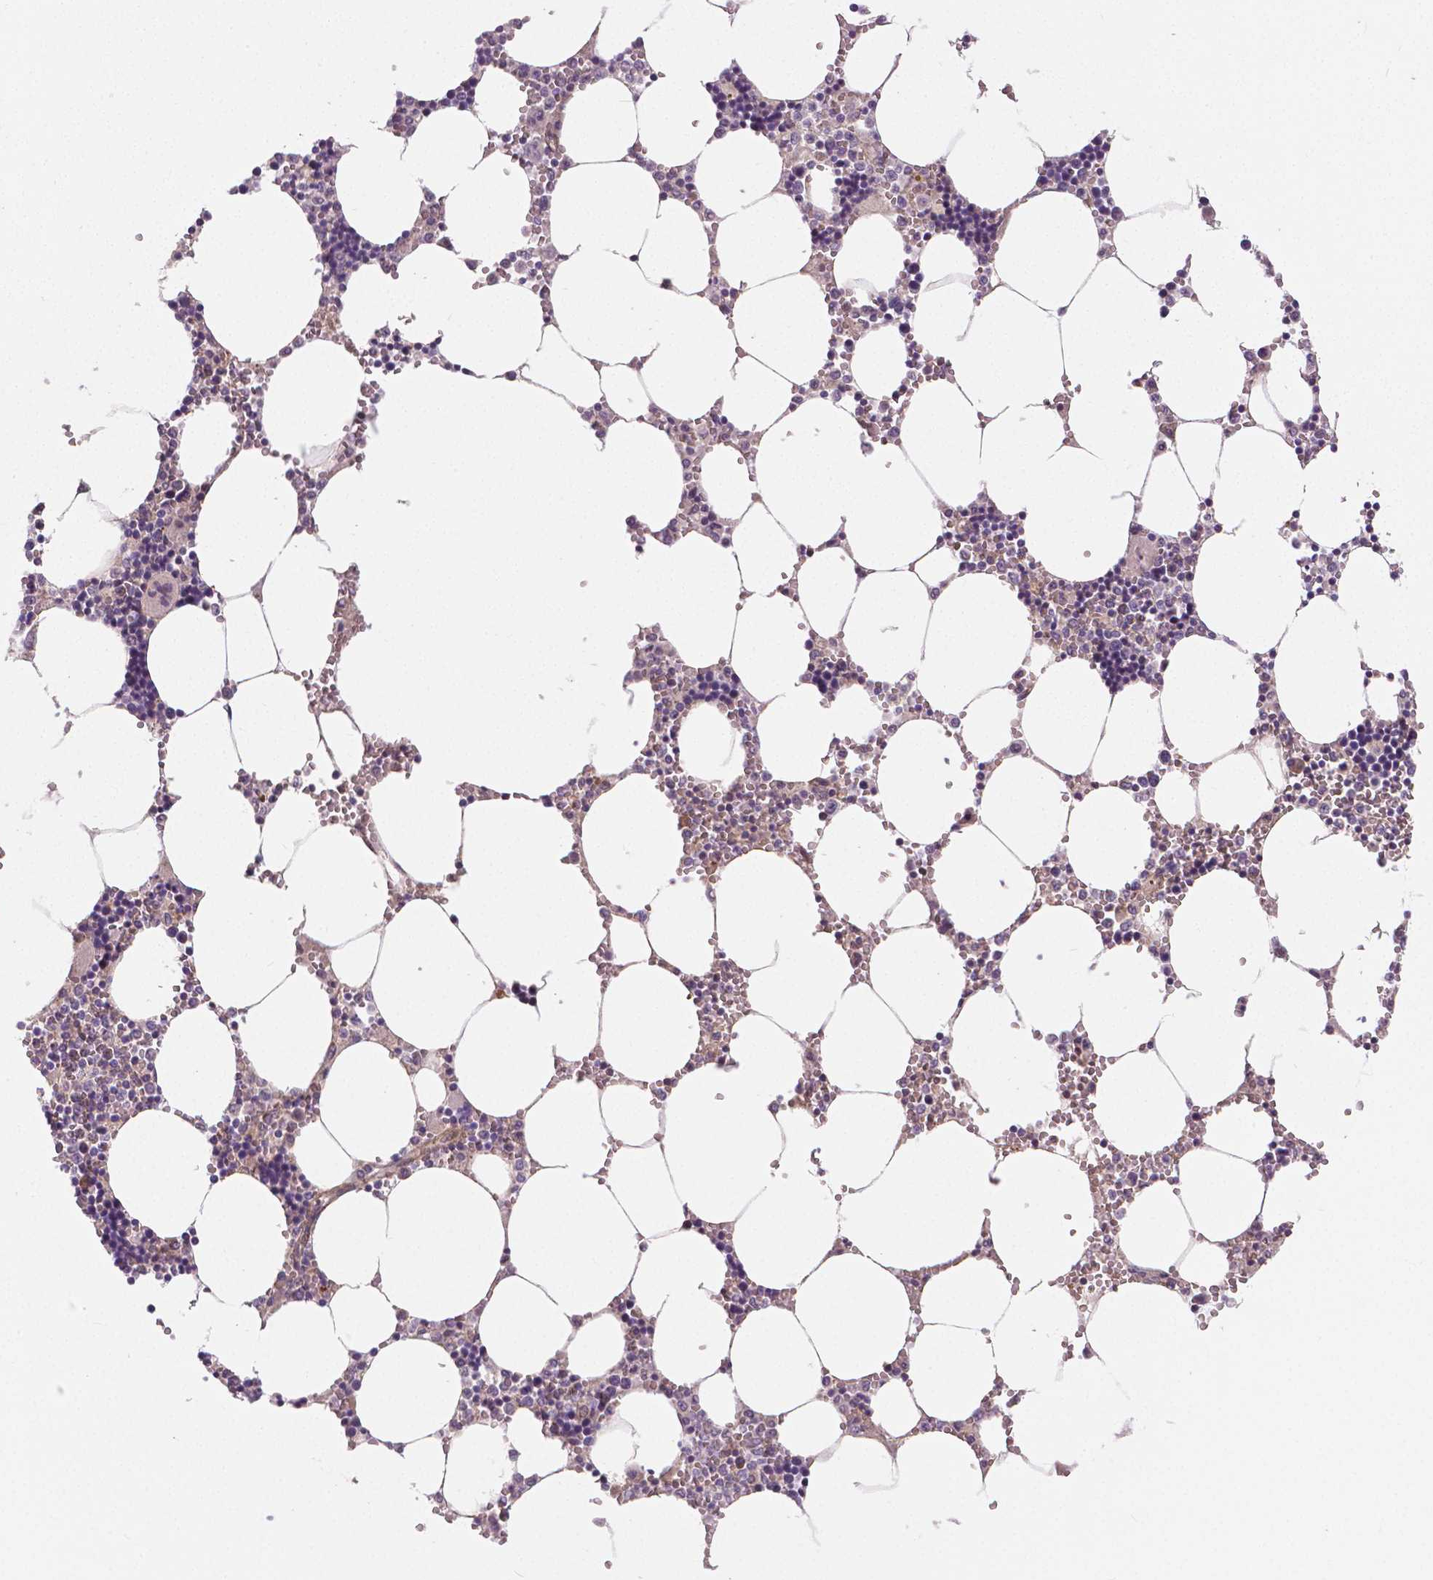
{"staining": {"intensity": "negative", "quantity": "none", "location": "none"}, "tissue": "bone marrow", "cell_type": "Hematopoietic cells", "image_type": "normal", "snomed": [{"axis": "morphology", "description": "Normal tissue, NOS"}, {"axis": "topography", "description": "Bone marrow"}], "caption": "High magnification brightfield microscopy of benign bone marrow stained with DAB (brown) and counterstained with hematoxylin (blue): hematopoietic cells show no significant positivity. Brightfield microscopy of IHC stained with DAB (brown) and hematoxylin (blue), captured at high magnification.", "gene": "FLT1", "patient": {"sex": "male", "age": 54}}